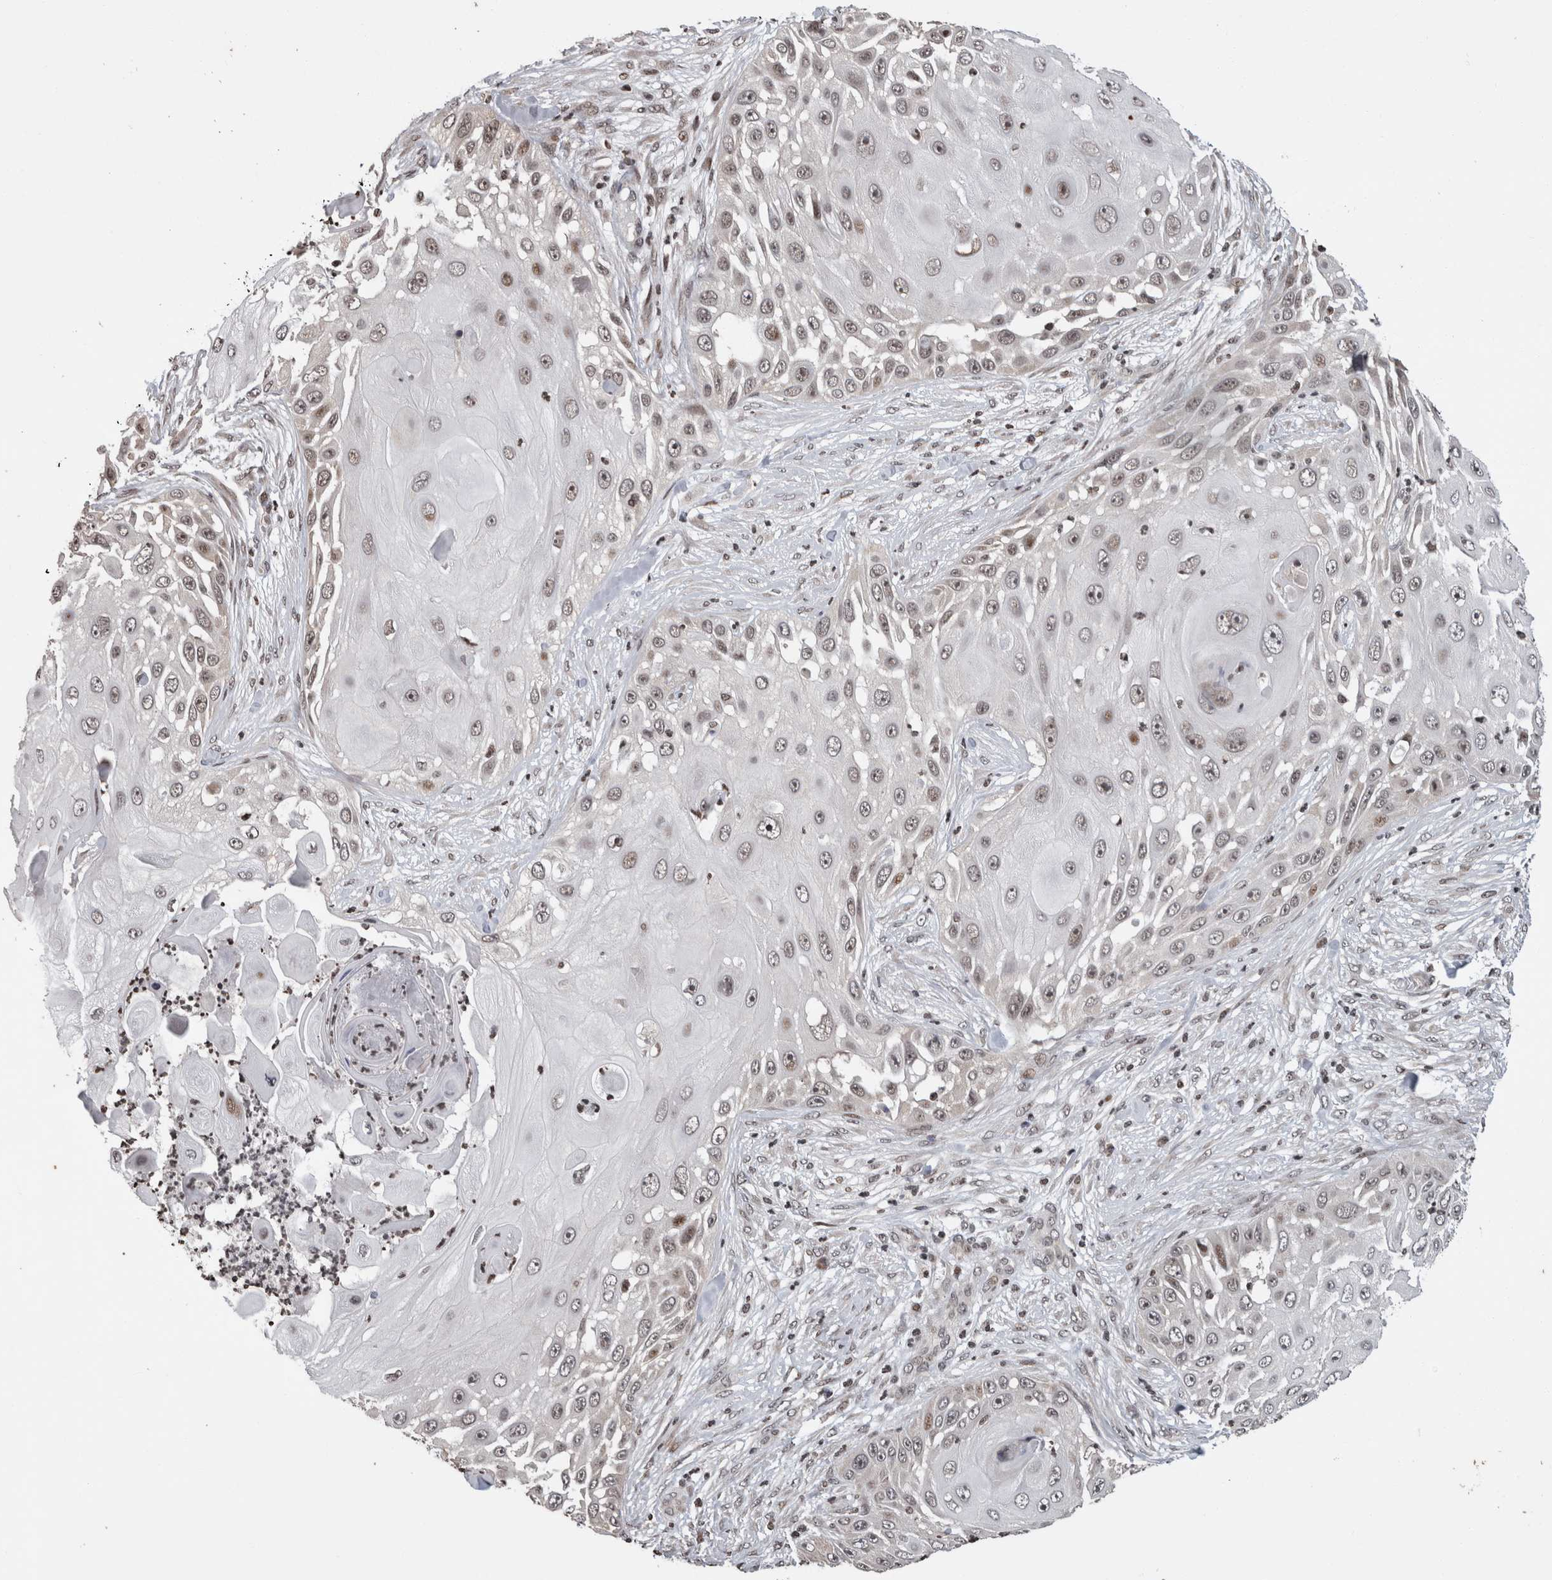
{"staining": {"intensity": "weak", "quantity": "<25%", "location": "nuclear"}, "tissue": "skin cancer", "cell_type": "Tumor cells", "image_type": "cancer", "snomed": [{"axis": "morphology", "description": "Squamous cell carcinoma, NOS"}, {"axis": "topography", "description": "Skin"}], "caption": "Tumor cells show no significant staining in skin cancer.", "gene": "ZBTB11", "patient": {"sex": "female", "age": 44}}